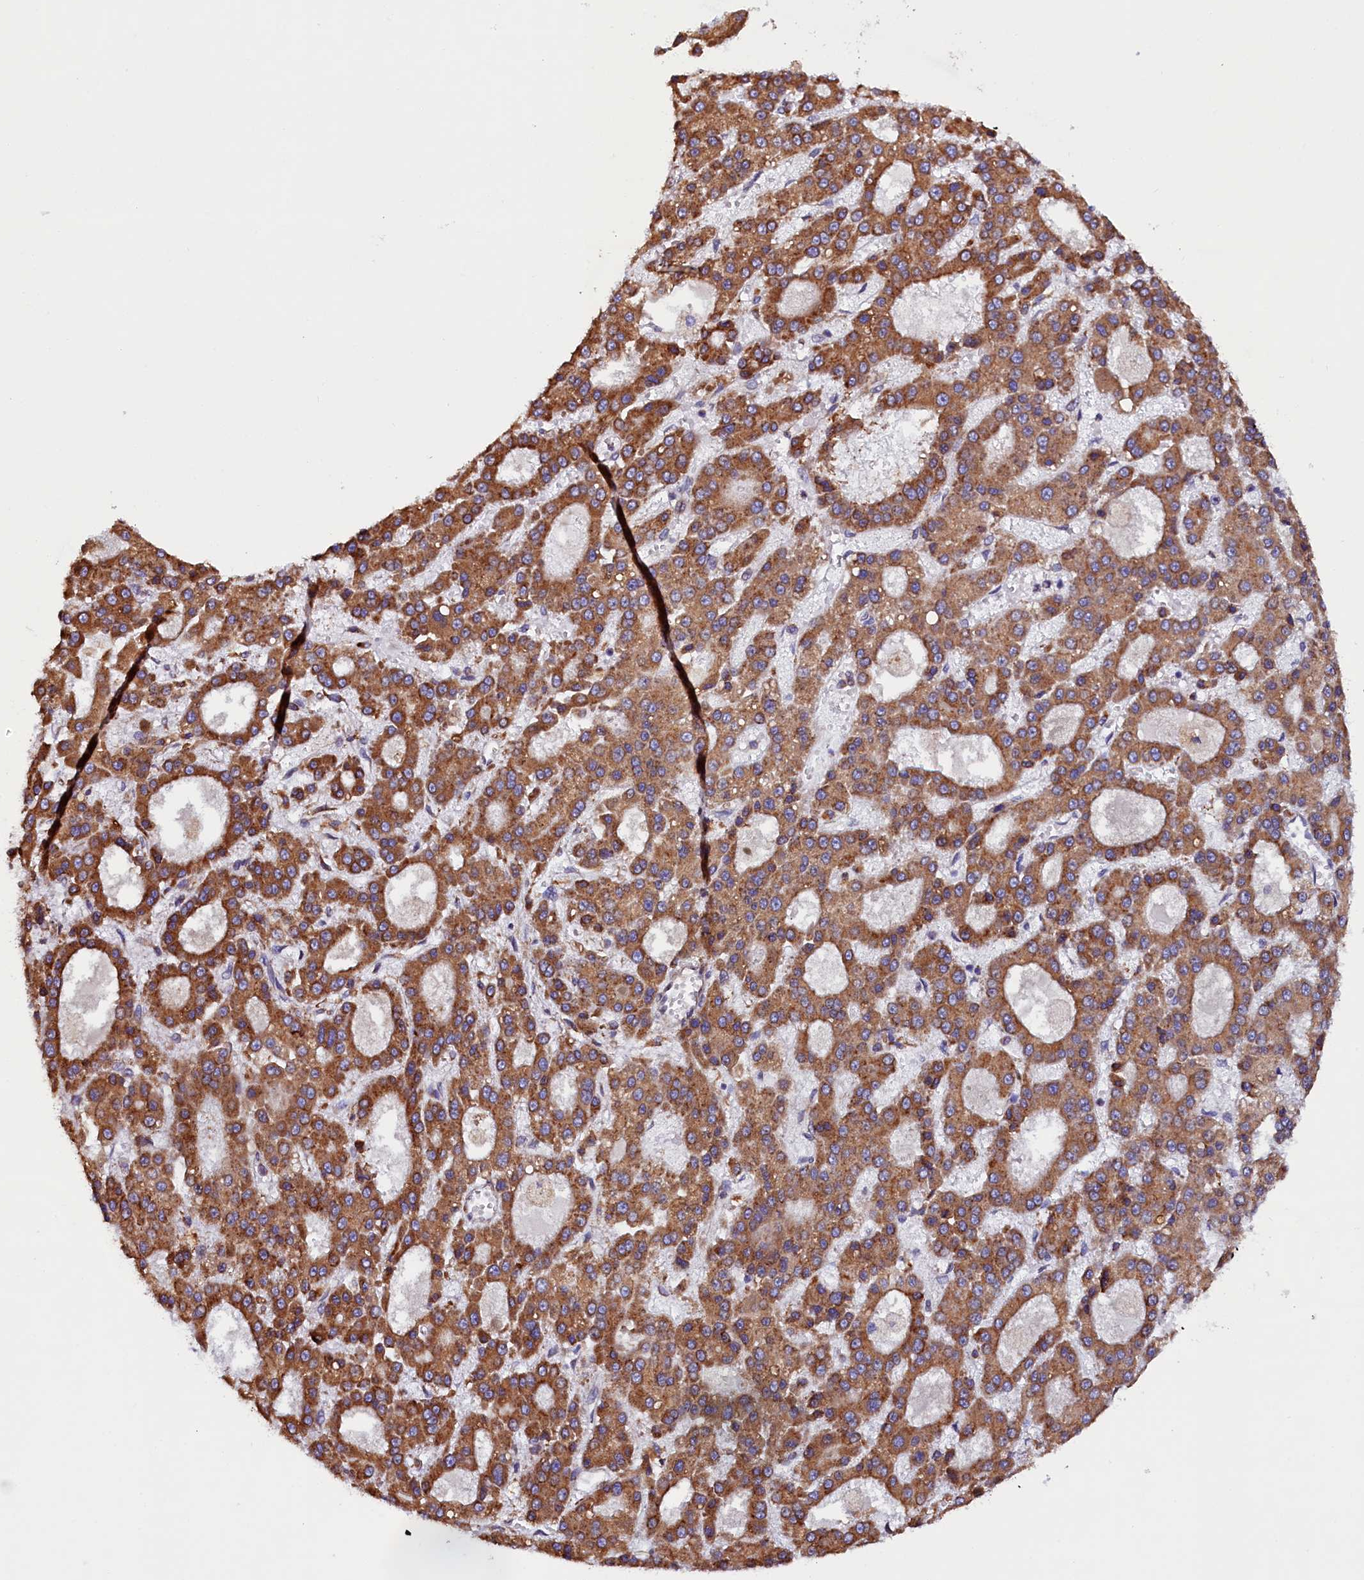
{"staining": {"intensity": "moderate", "quantity": ">75%", "location": "cytoplasmic/membranous"}, "tissue": "liver cancer", "cell_type": "Tumor cells", "image_type": "cancer", "snomed": [{"axis": "morphology", "description": "Carcinoma, Hepatocellular, NOS"}, {"axis": "topography", "description": "Liver"}], "caption": "Brown immunohistochemical staining in human liver hepatocellular carcinoma exhibits moderate cytoplasmic/membranous staining in about >75% of tumor cells. (Stains: DAB in brown, nuclei in blue, Microscopy: brightfield microscopy at high magnification).", "gene": "CAPS2", "patient": {"sex": "male", "age": 70}}